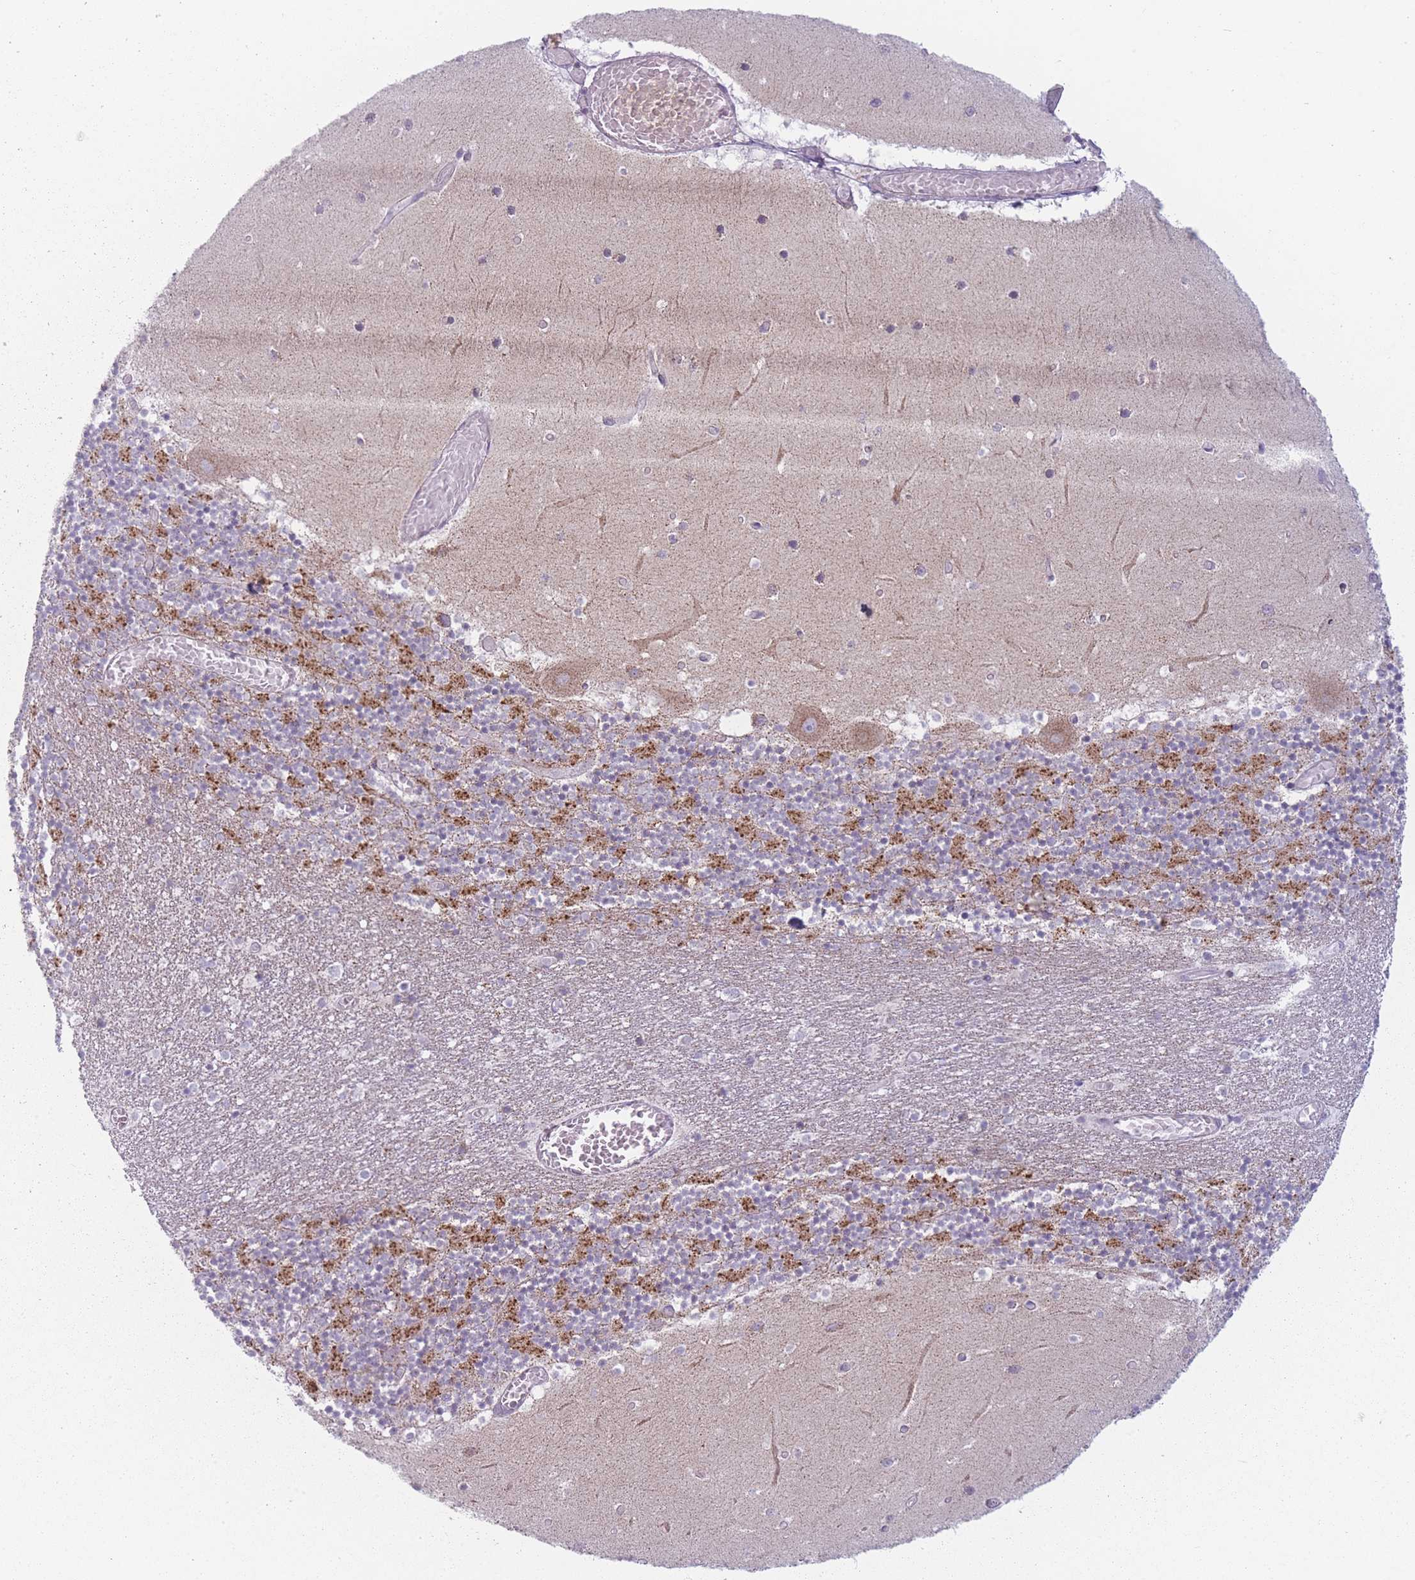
{"staining": {"intensity": "moderate", "quantity": "25%-75%", "location": "cytoplasmic/membranous"}, "tissue": "cerebellum", "cell_type": "Cells in granular layer", "image_type": "normal", "snomed": [{"axis": "morphology", "description": "Normal tissue, NOS"}, {"axis": "topography", "description": "Cerebellum"}], "caption": "Protein staining by immunohistochemistry (IHC) displays moderate cytoplasmic/membranous staining in about 25%-75% of cells in granular layer in benign cerebellum. (IHC, brightfield microscopy, high magnification).", "gene": "DCHS1", "patient": {"sex": "female", "age": 28}}